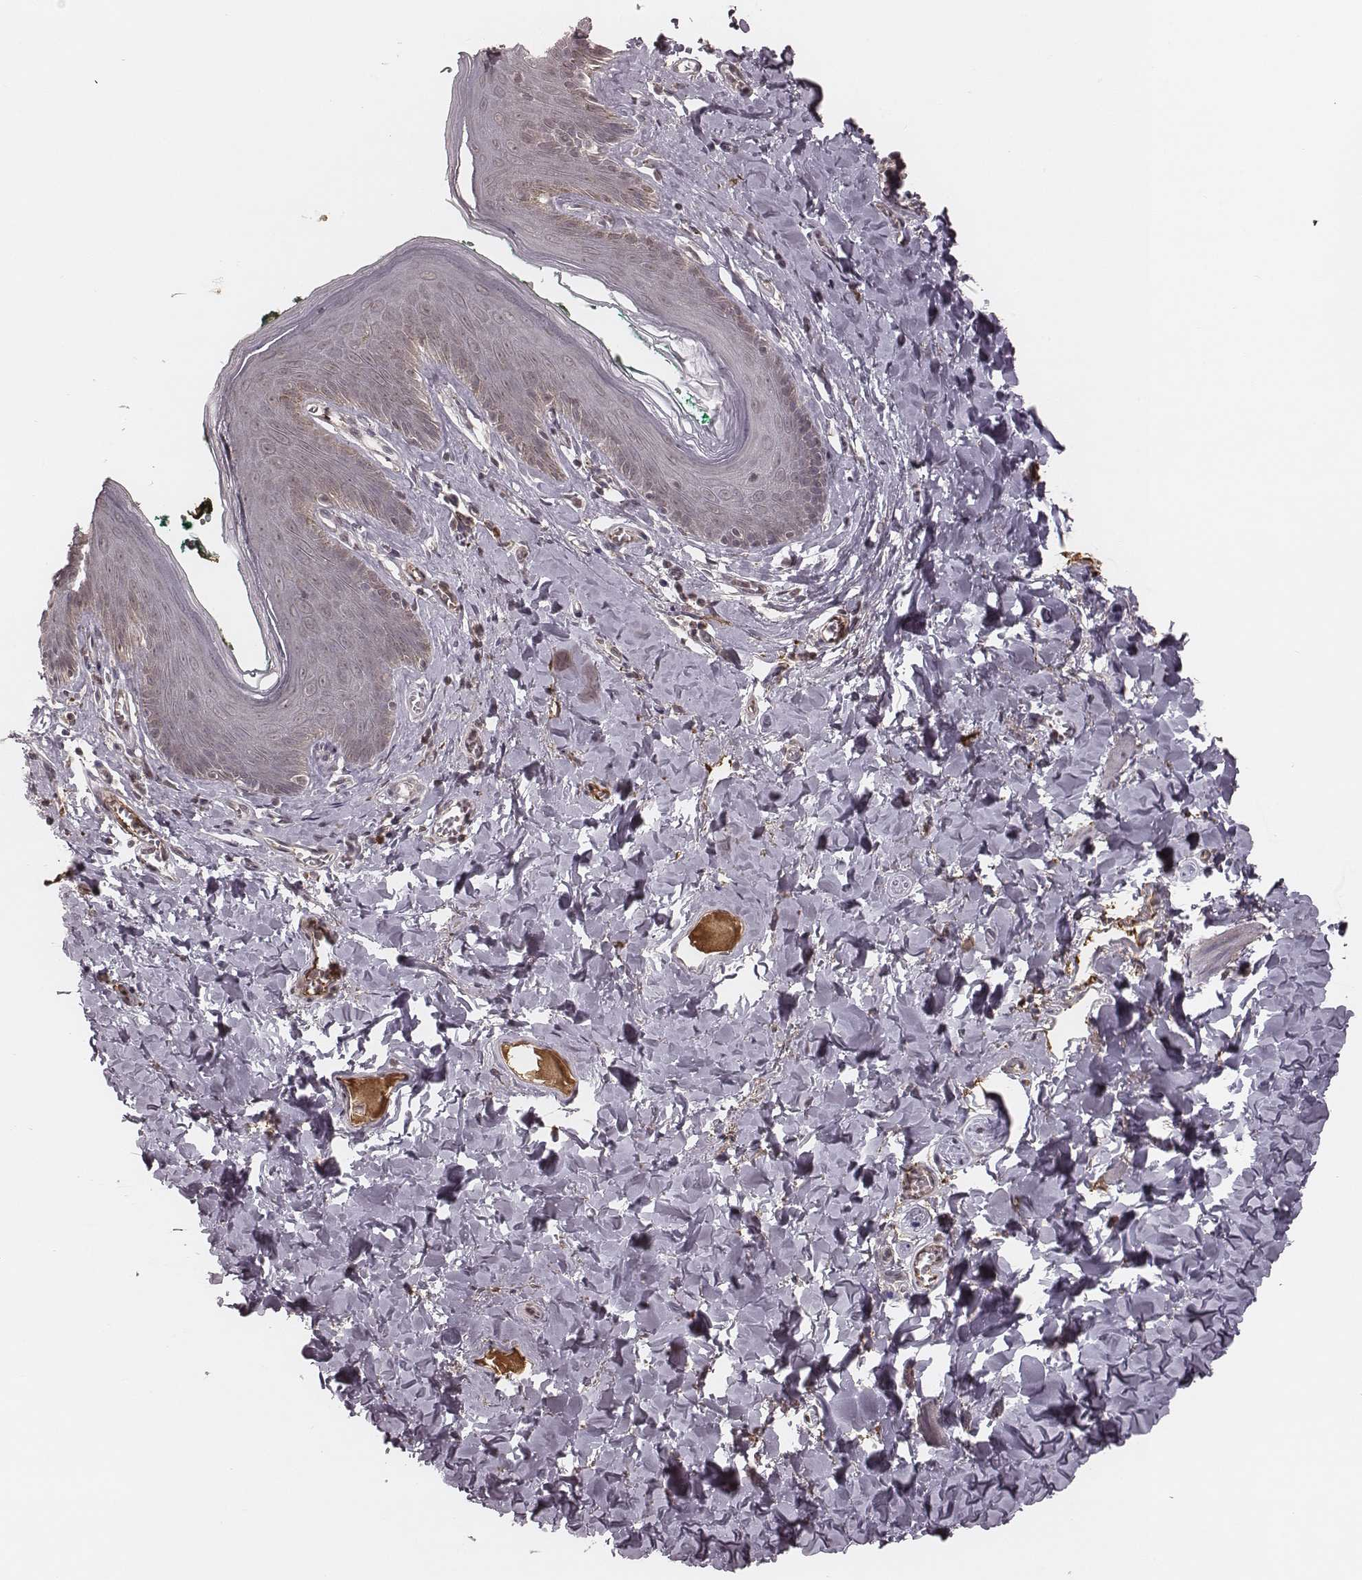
{"staining": {"intensity": "negative", "quantity": "none", "location": "none"}, "tissue": "skin", "cell_type": "Epidermal cells", "image_type": "normal", "snomed": [{"axis": "morphology", "description": "Normal tissue, NOS"}, {"axis": "topography", "description": "Vulva"}, {"axis": "topography", "description": "Peripheral nerve tissue"}], "caption": "Immunohistochemical staining of normal skin displays no significant expression in epidermal cells.", "gene": "IL5", "patient": {"sex": "female", "age": 66}}